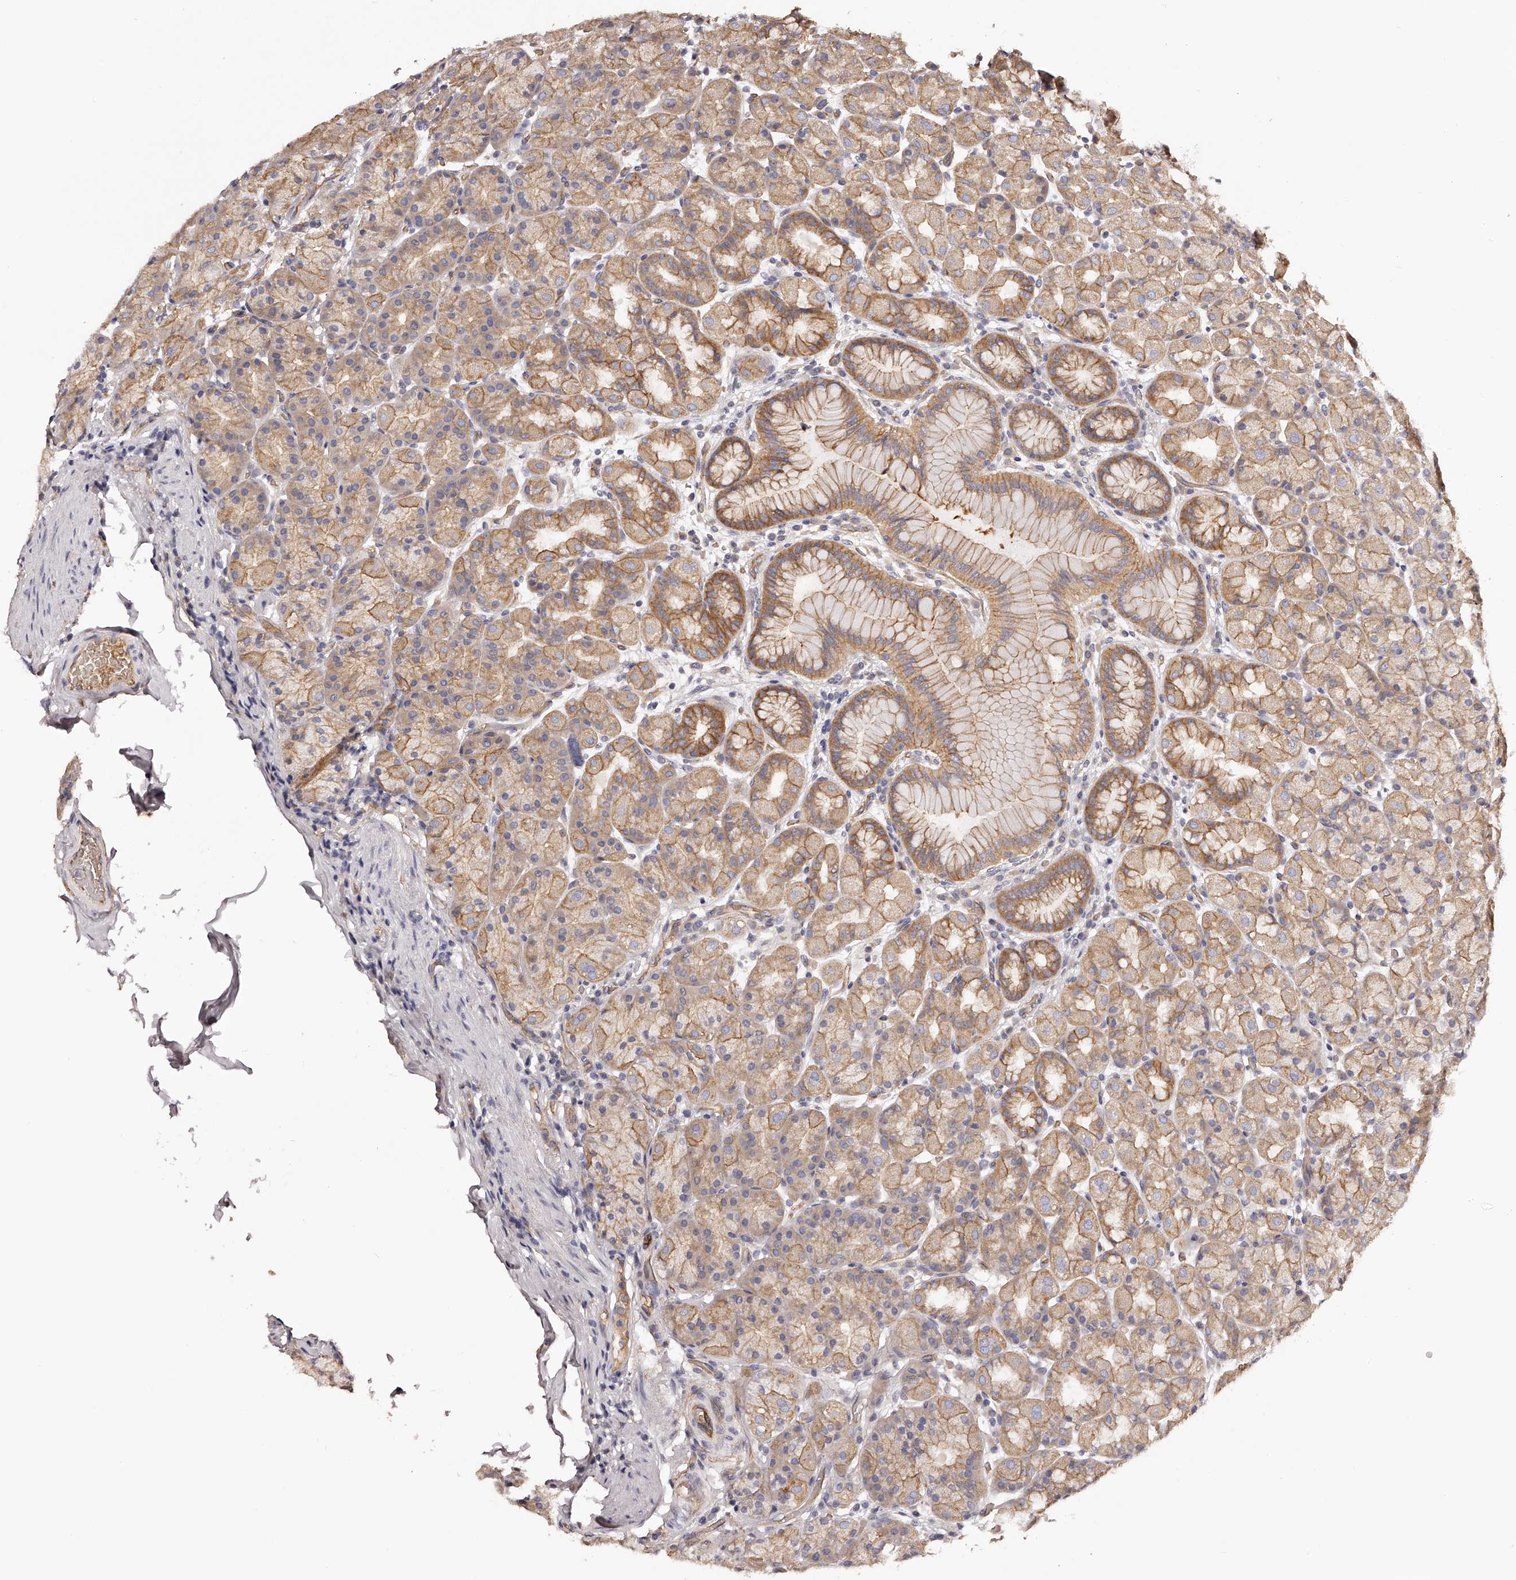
{"staining": {"intensity": "moderate", "quantity": ">75%", "location": "cytoplasmic/membranous"}, "tissue": "stomach", "cell_type": "Glandular cells", "image_type": "normal", "snomed": [{"axis": "morphology", "description": "Normal tissue, NOS"}, {"axis": "topography", "description": "Stomach, upper"}], "caption": "Moderate cytoplasmic/membranous expression for a protein is identified in about >75% of glandular cells of normal stomach using IHC.", "gene": "LTV1", "patient": {"sex": "male", "age": 68}}